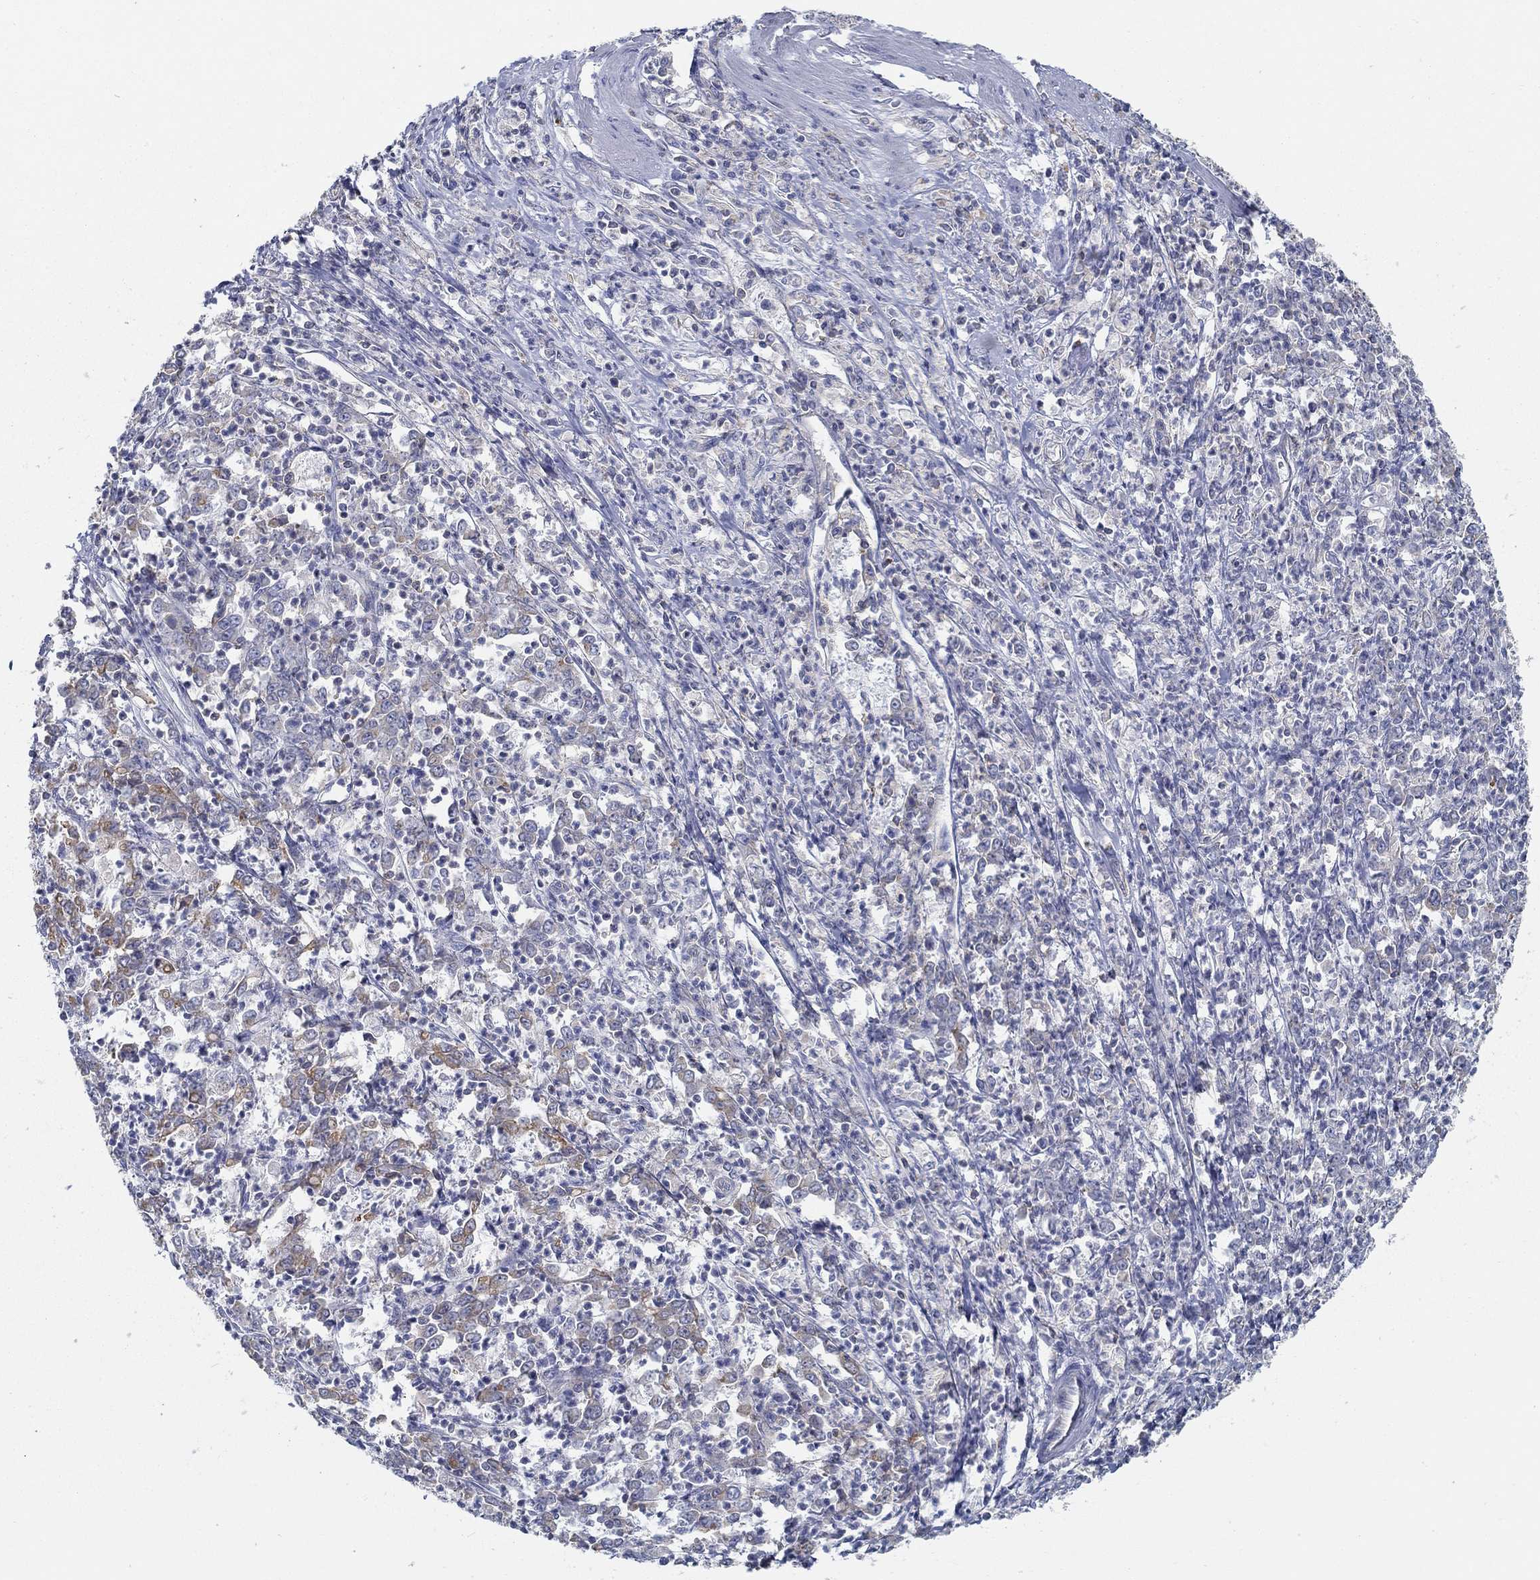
{"staining": {"intensity": "moderate", "quantity": "<25%", "location": "cytoplasmic/membranous"}, "tissue": "stomach cancer", "cell_type": "Tumor cells", "image_type": "cancer", "snomed": [{"axis": "morphology", "description": "Adenocarcinoma, NOS"}, {"axis": "topography", "description": "Stomach, lower"}], "caption": "Immunohistochemical staining of human adenocarcinoma (stomach) reveals low levels of moderate cytoplasmic/membranous expression in about <25% of tumor cells.", "gene": "BBOF1", "patient": {"sex": "female", "age": 71}}